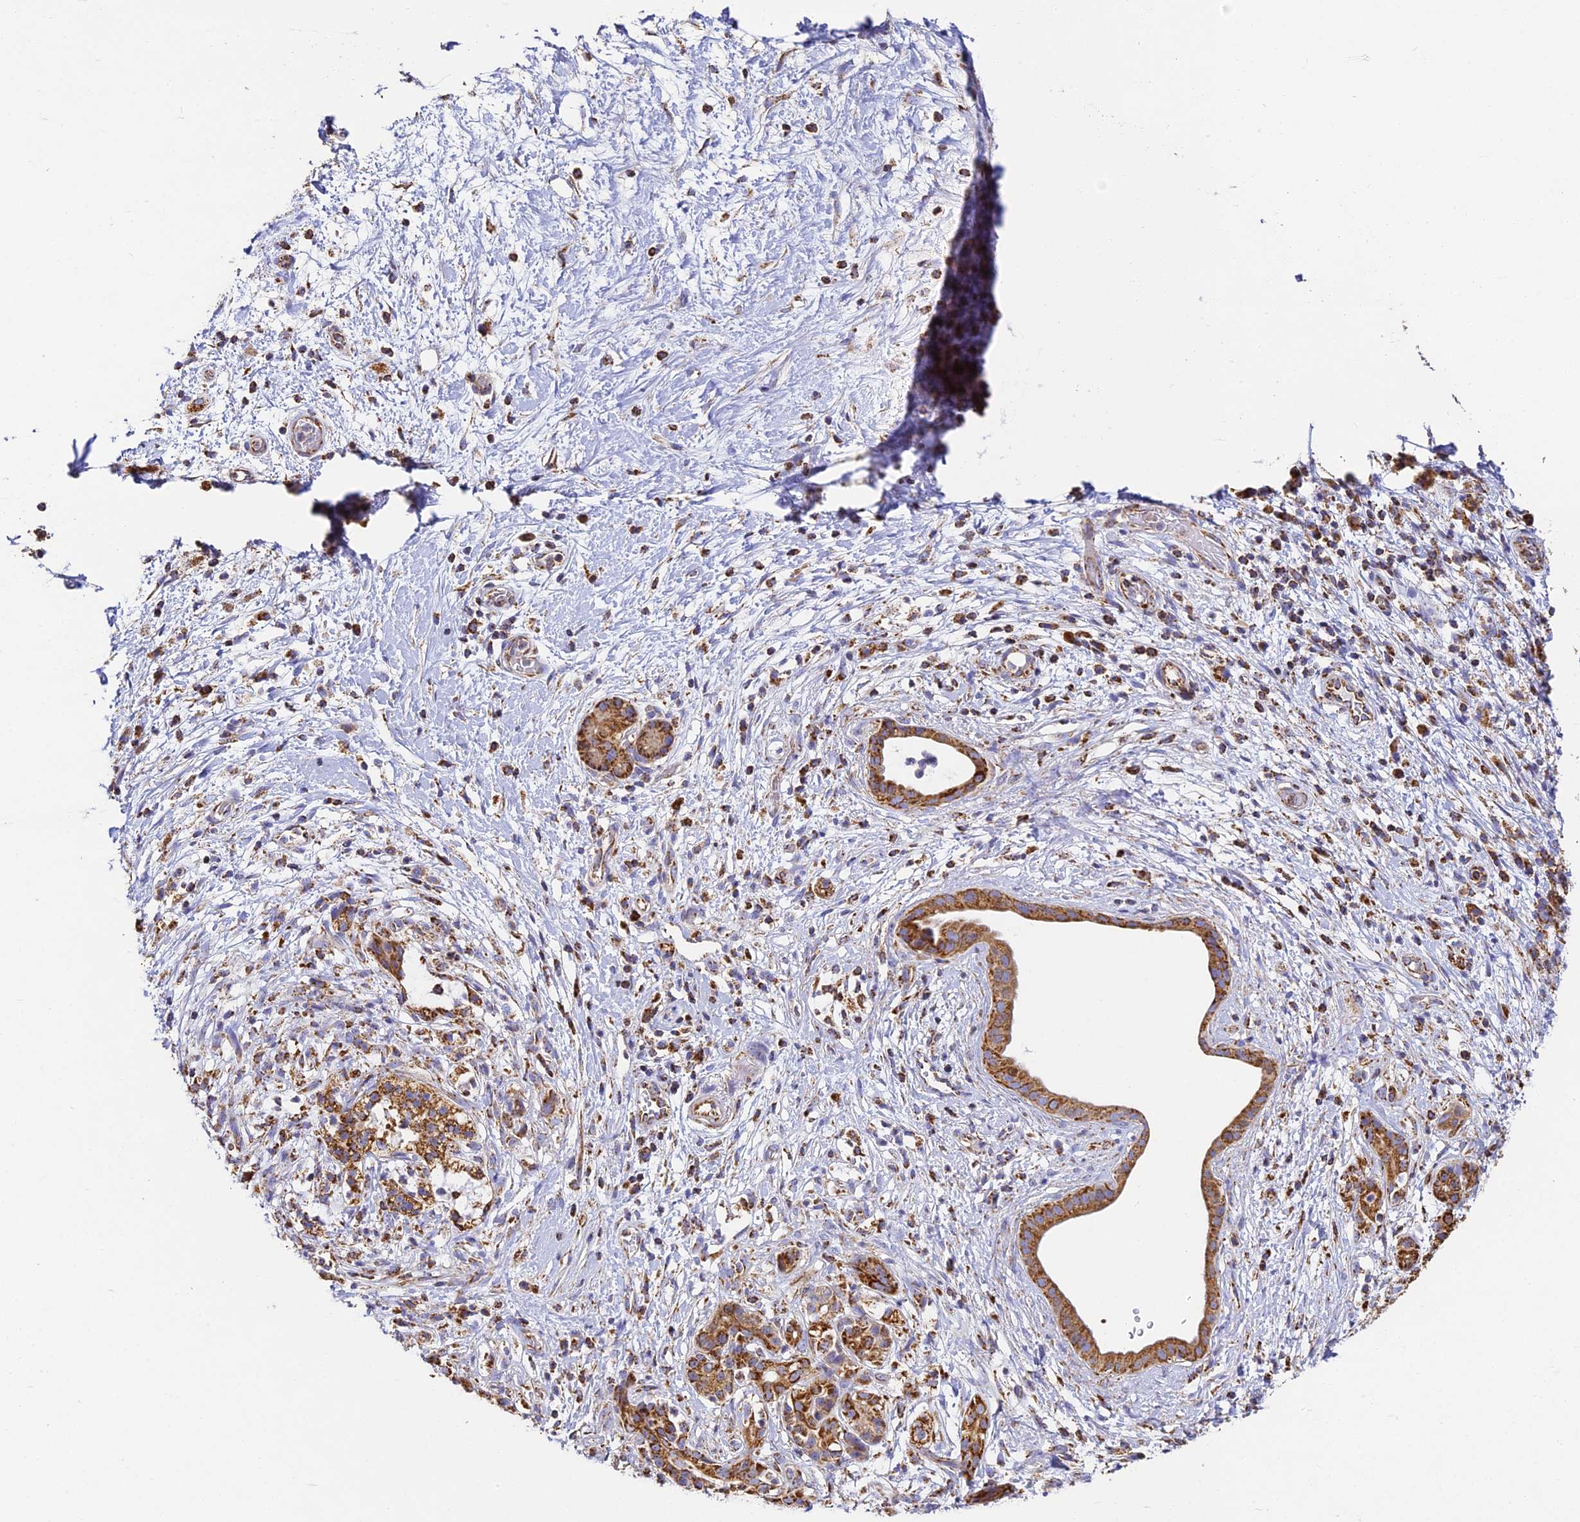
{"staining": {"intensity": "moderate", "quantity": ">75%", "location": "cytoplasmic/membranous"}, "tissue": "pancreatic cancer", "cell_type": "Tumor cells", "image_type": "cancer", "snomed": [{"axis": "morphology", "description": "Adenocarcinoma, NOS"}, {"axis": "topography", "description": "Pancreas"}], "caption": "This is an image of immunohistochemistry (IHC) staining of pancreatic adenocarcinoma, which shows moderate staining in the cytoplasmic/membranous of tumor cells.", "gene": "COX6C", "patient": {"sex": "female", "age": 73}}